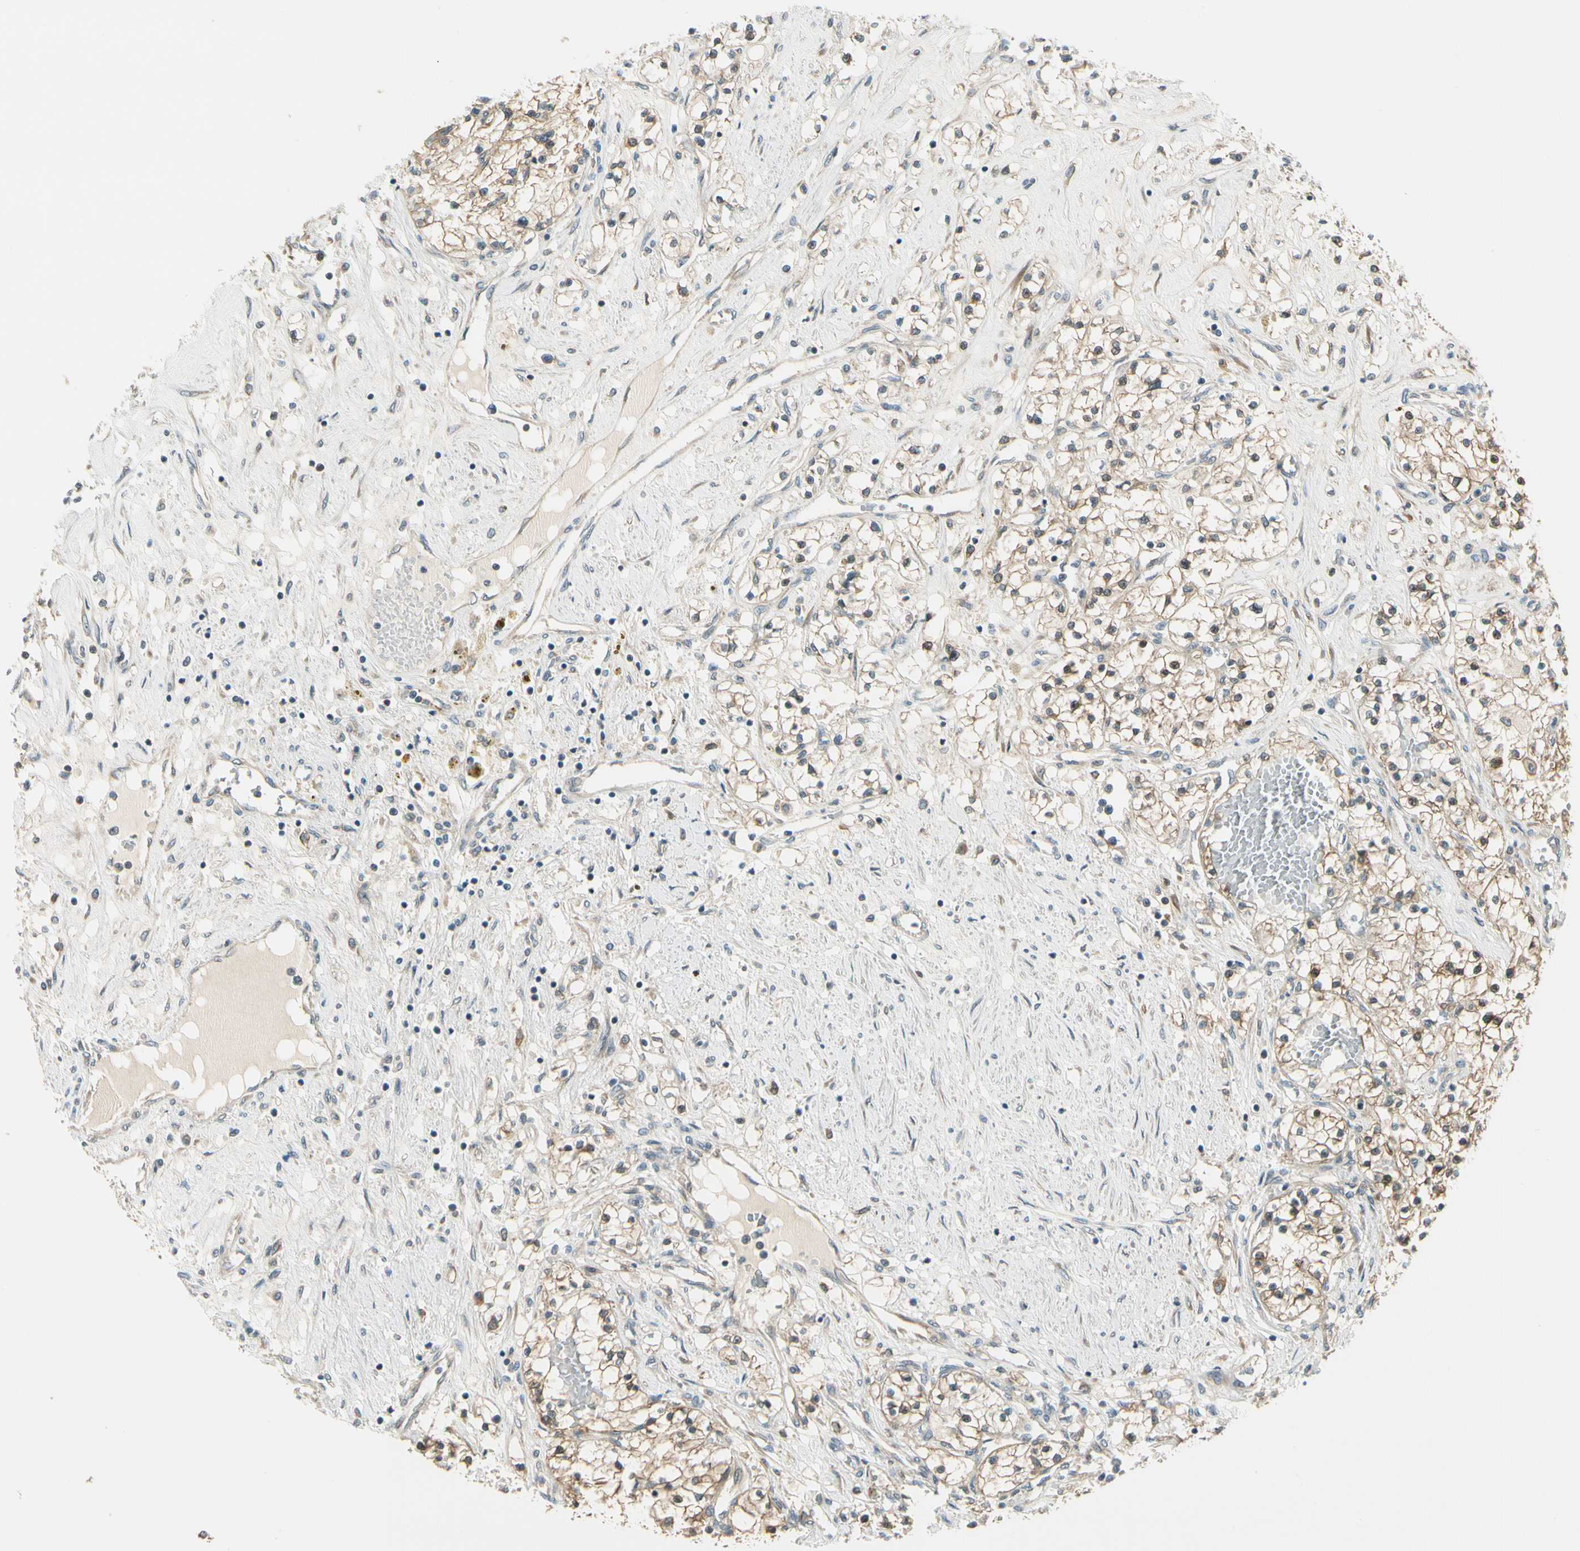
{"staining": {"intensity": "moderate", "quantity": ">75%", "location": "cytoplasmic/membranous"}, "tissue": "renal cancer", "cell_type": "Tumor cells", "image_type": "cancer", "snomed": [{"axis": "morphology", "description": "Adenocarcinoma, NOS"}, {"axis": "topography", "description": "Kidney"}], "caption": "Approximately >75% of tumor cells in renal cancer (adenocarcinoma) exhibit moderate cytoplasmic/membranous protein positivity as visualized by brown immunohistochemical staining.", "gene": "BNIP1", "patient": {"sex": "male", "age": 68}}